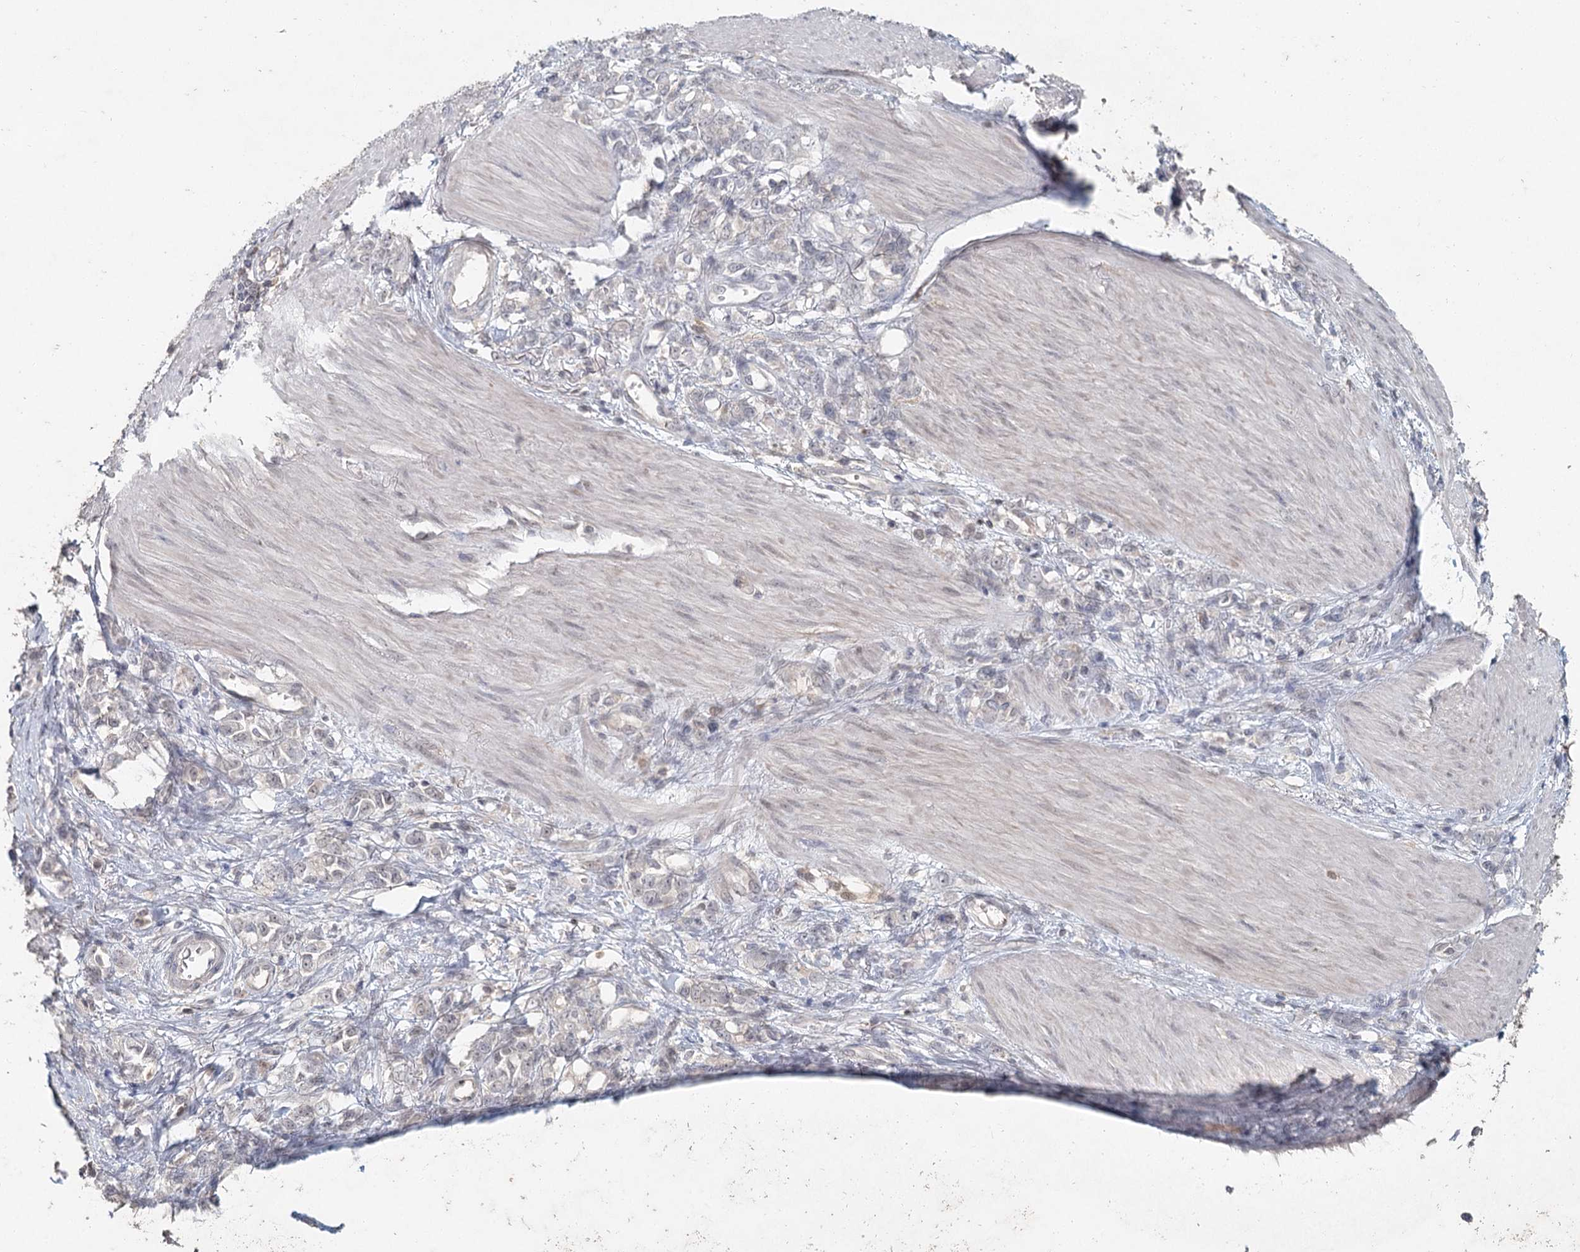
{"staining": {"intensity": "negative", "quantity": "none", "location": "none"}, "tissue": "stomach cancer", "cell_type": "Tumor cells", "image_type": "cancer", "snomed": [{"axis": "morphology", "description": "Adenocarcinoma, NOS"}, {"axis": "topography", "description": "Stomach"}], "caption": "Tumor cells are negative for brown protein staining in adenocarcinoma (stomach).", "gene": "ADK", "patient": {"sex": "female", "age": 76}}